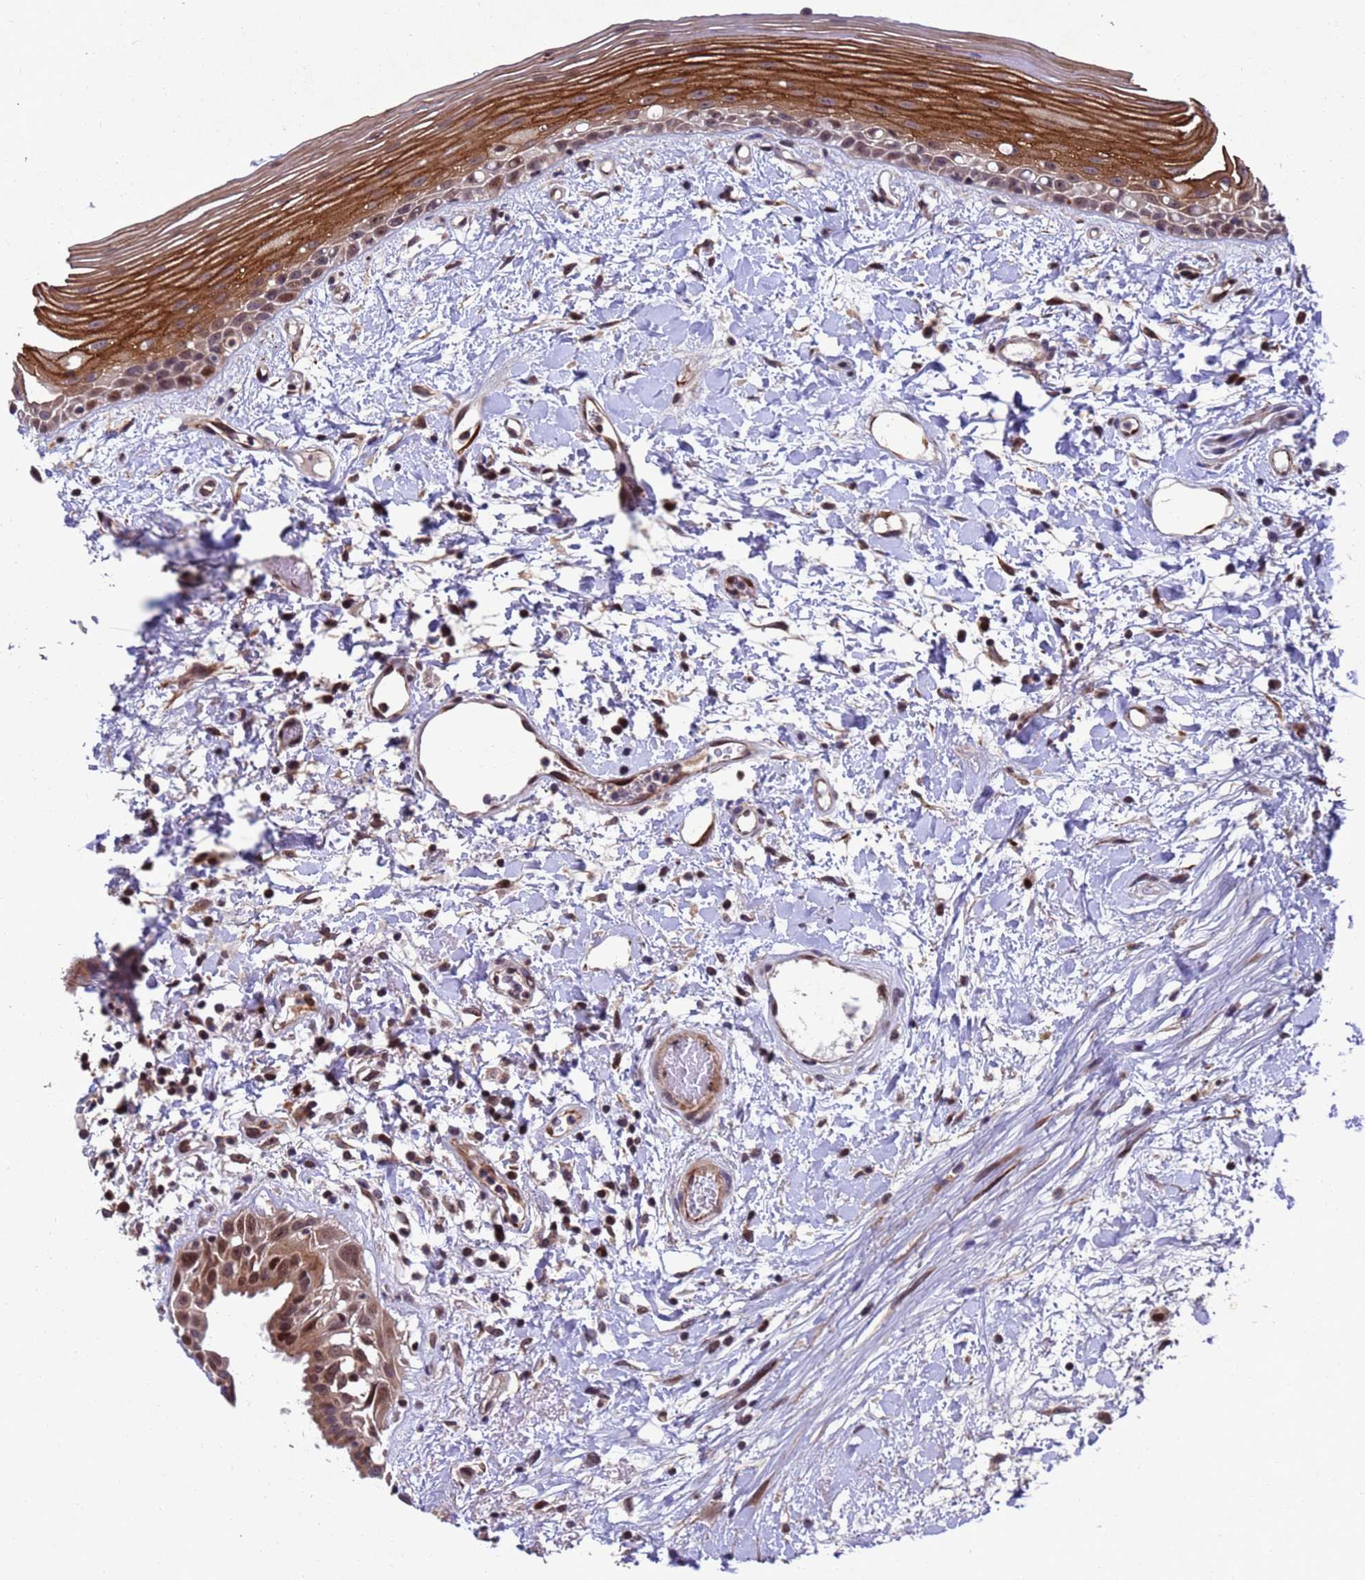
{"staining": {"intensity": "strong", "quantity": ">75%", "location": "cytoplasmic/membranous"}, "tissue": "oral mucosa", "cell_type": "Squamous epithelial cells", "image_type": "normal", "snomed": [{"axis": "morphology", "description": "Normal tissue, NOS"}, {"axis": "topography", "description": "Oral tissue"}], "caption": "The histopathology image shows staining of unremarkable oral mucosa, revealing strong cytoplasmic/membranous protein expression (brown color) within squamous epithelial cells. Using DAB (3,3'-diaminobenzidine) (brown) and hematoxylin (blue) stains, captured at high magnification using brightfield microscopy.", "gene": "TBK1", "patient": {"sex": "female", "age": 76}}